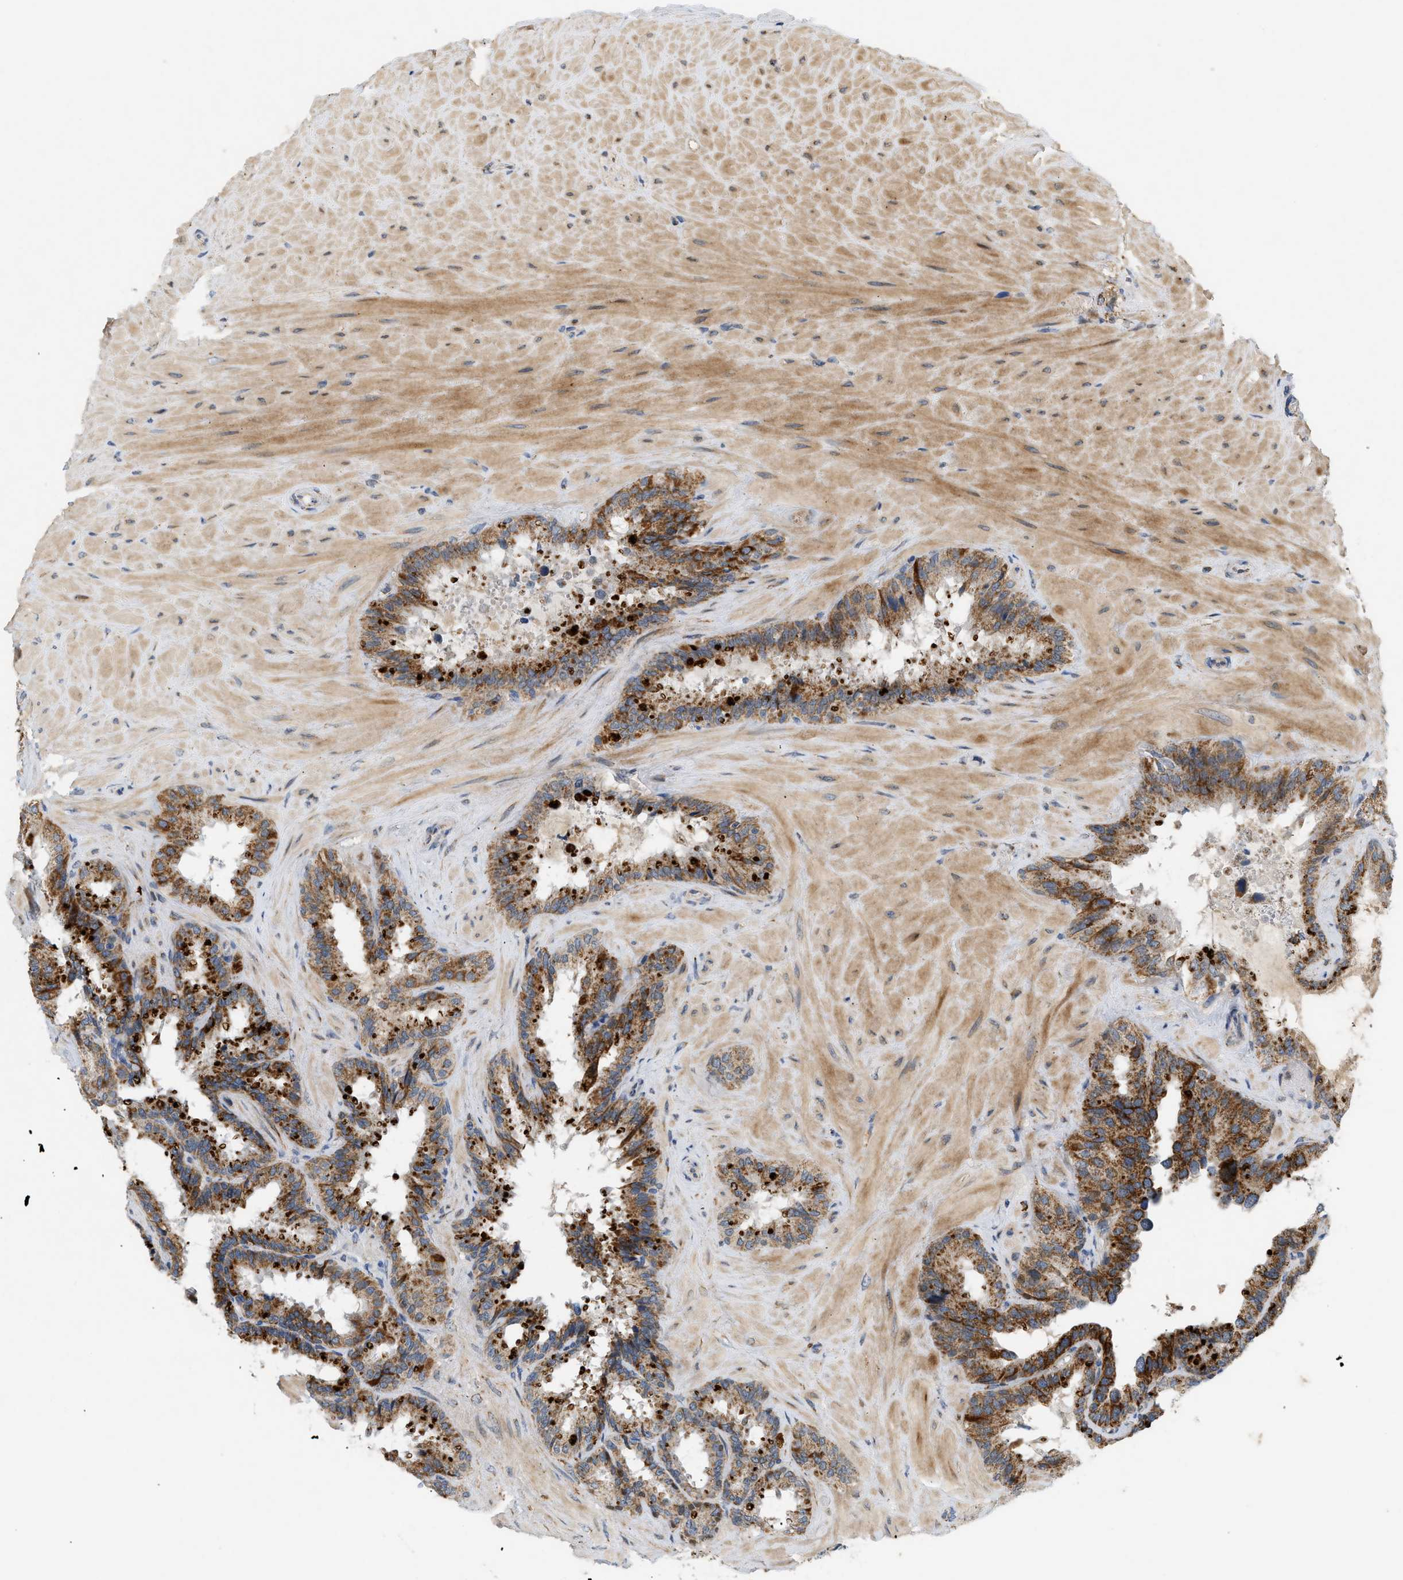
{"staining": {"intensity": "strong", "quantity": "25%-75%", "location": "cytoplasmic/membranous"}, "tissue": "seminal vesicle", "cell_type": "Glandular cells", "image_type": "normal", "snomed": [{"axis": "morphology", "description": "Normal tissue, NOS"}, {"axis": "topography", "description": "Seminal veicle"}], "caption": "This is a photomicrograph of immunohistochemistry (IHC) staining of benign seminal vesicle, which shows strong staining in the cytoplasmic/membranous of glandular cells.", "gene": "MCU", "patient": {"sex": "male", "age": 46}}